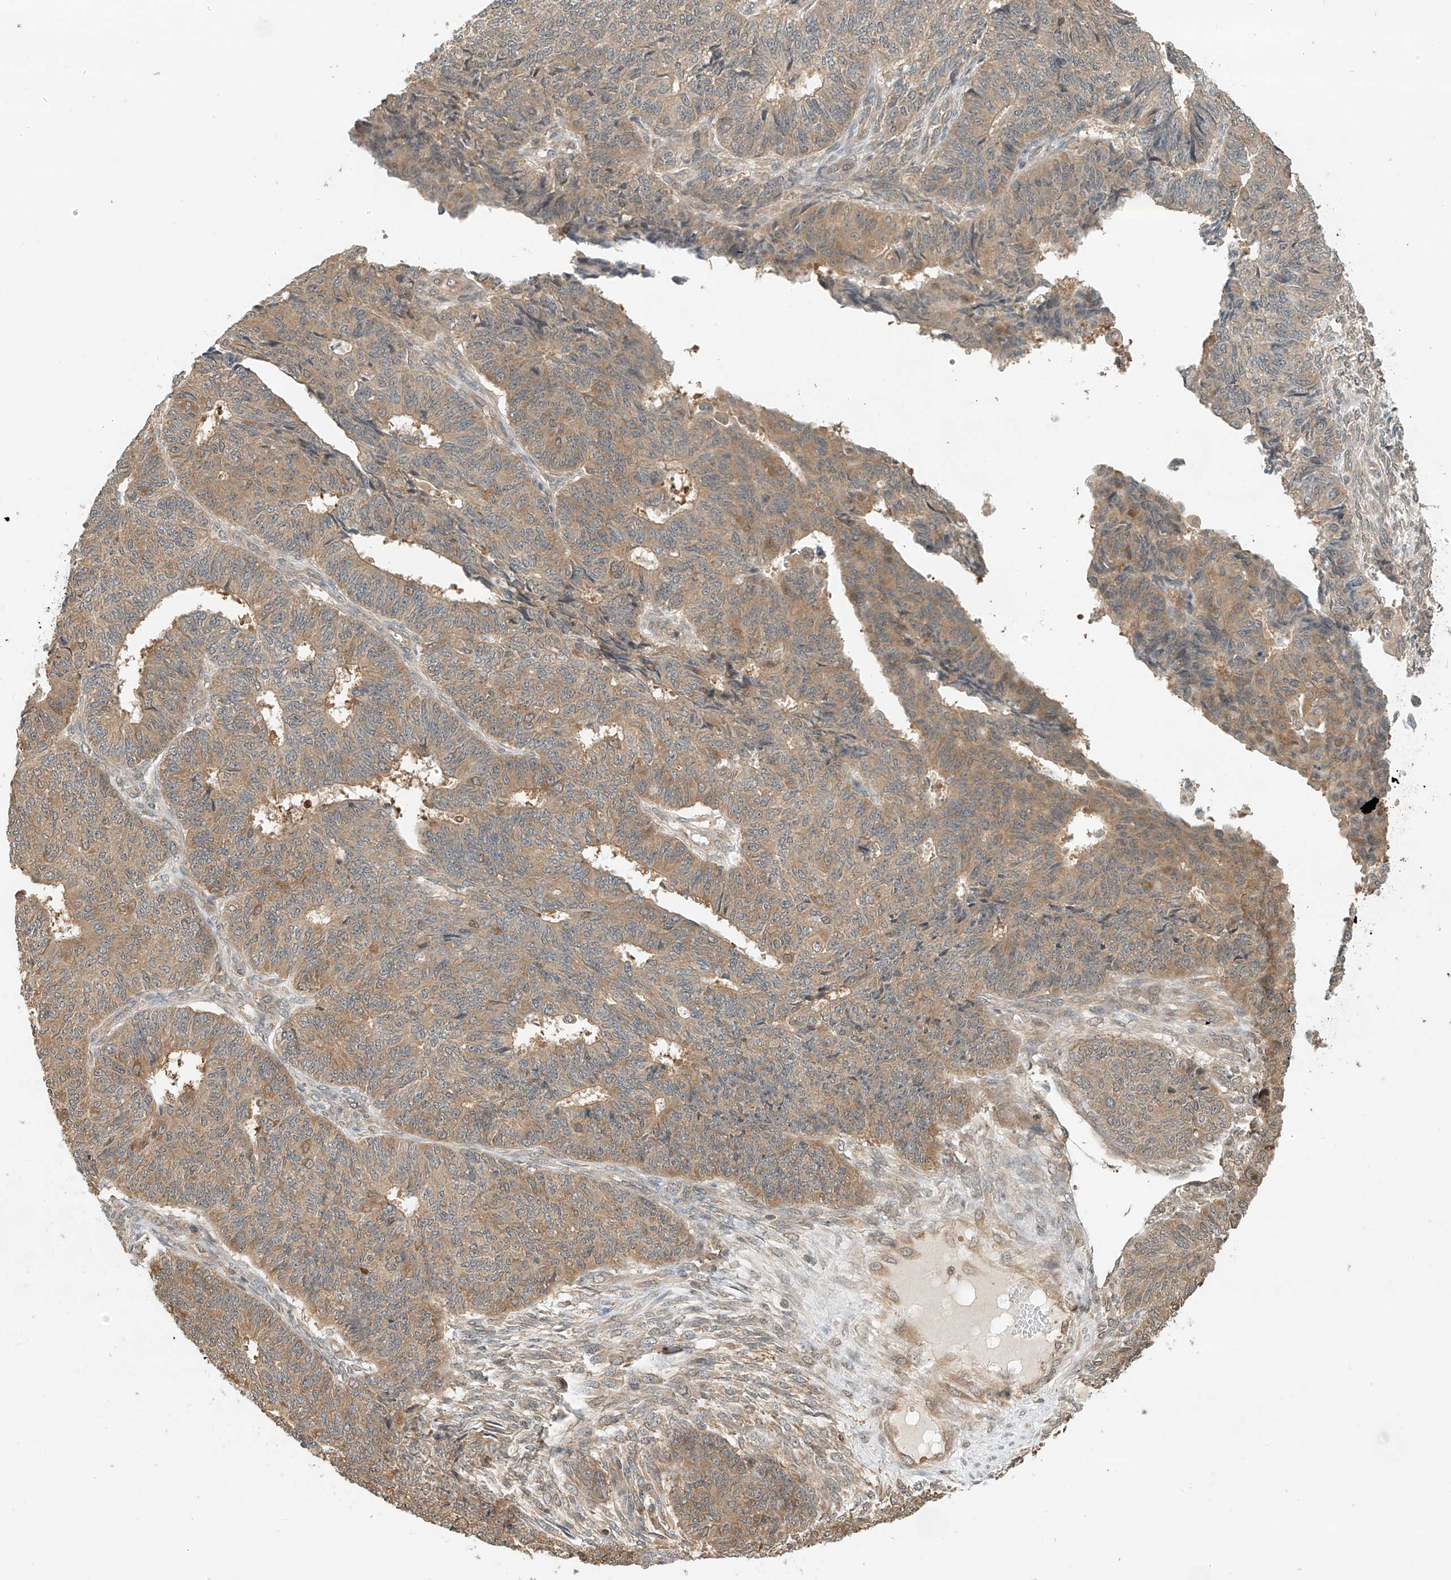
{"staining": {"intensity": "moderate", "quantity": ">75%", "location": "cytoplasmic/membranous"}, "tissue": "endometrial cancer", "cell_type": "Tumor cells", "image_type": "cancer", "snomed": [{"axis": "morphology", "description": "Adenocarcinoma, NOS"}, {"axis": "topography", "description": "Endometrium"}], "caption": "Brown immunohistochemical staining in endometrial adenocarcinoma reveals moderate cytoplasmic/membranous expression in approximately >75% of tumor cells. Immunohistochemistry stains the protein in brown and the nuclei are stained blue.", "gene": "PPA2", "patient": {"sex": "female", "age": 32}}